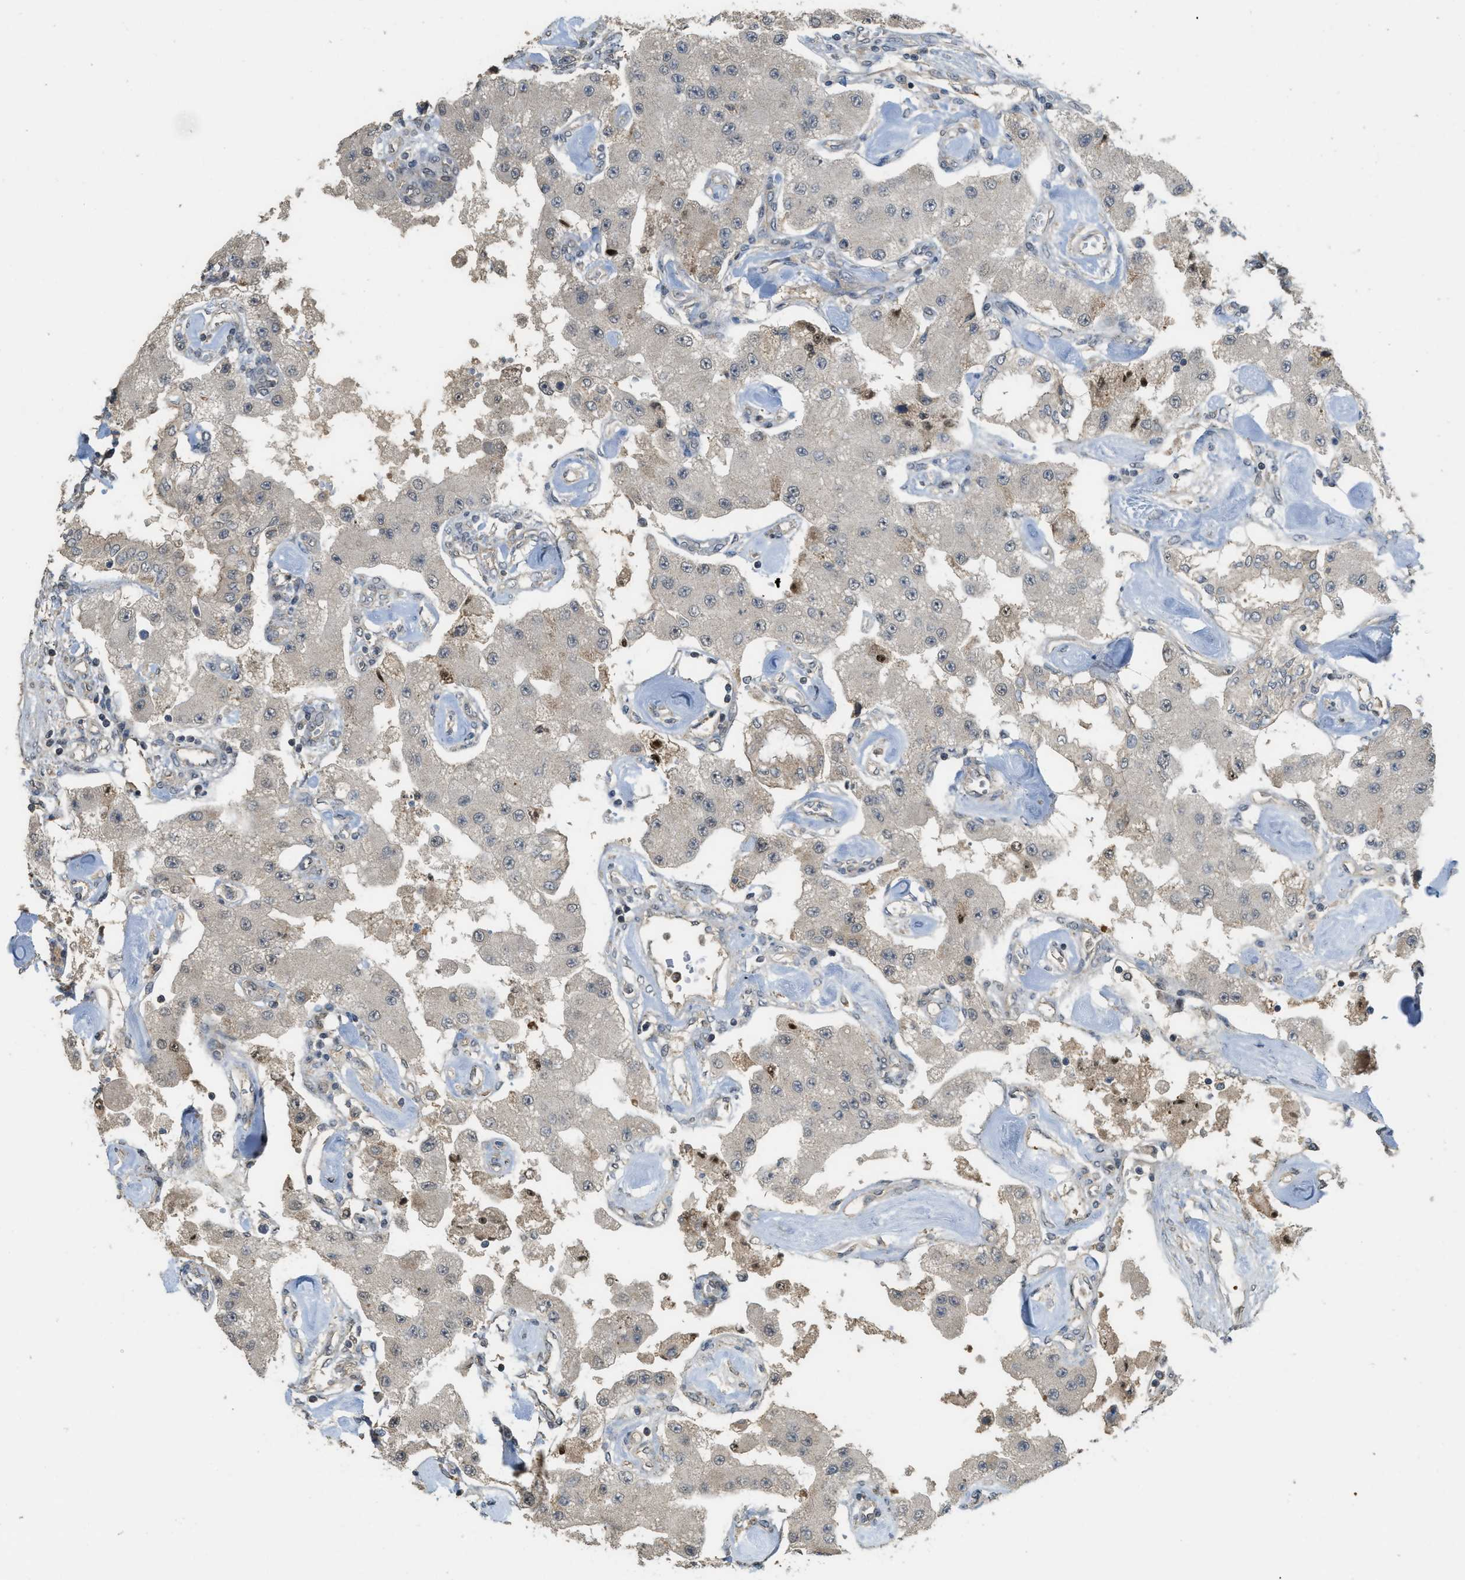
{"staining": {"intensity": "weak", "quantity": "25%-75%", "location": "cytoplasmic/membranous,nuclear"}, "tissue": "carcinoid", "cell_type": "Tumor cells", "image_type": "cancer", "snomed": [{"axis": "morphology", "description": "Carcinoid, malignant, NOS"}, {"axis": "topography", "description": "Pancreas"}], "caption": "There is low levels of weak cytoplasmic/membranous and nuclear expression in tumor cells of malignant carcinoid, as demonstrated by immunohistochemical staining (brown color).", "gene": "IGF2BP2", "patient": {"sex": "male", "age": 41}}